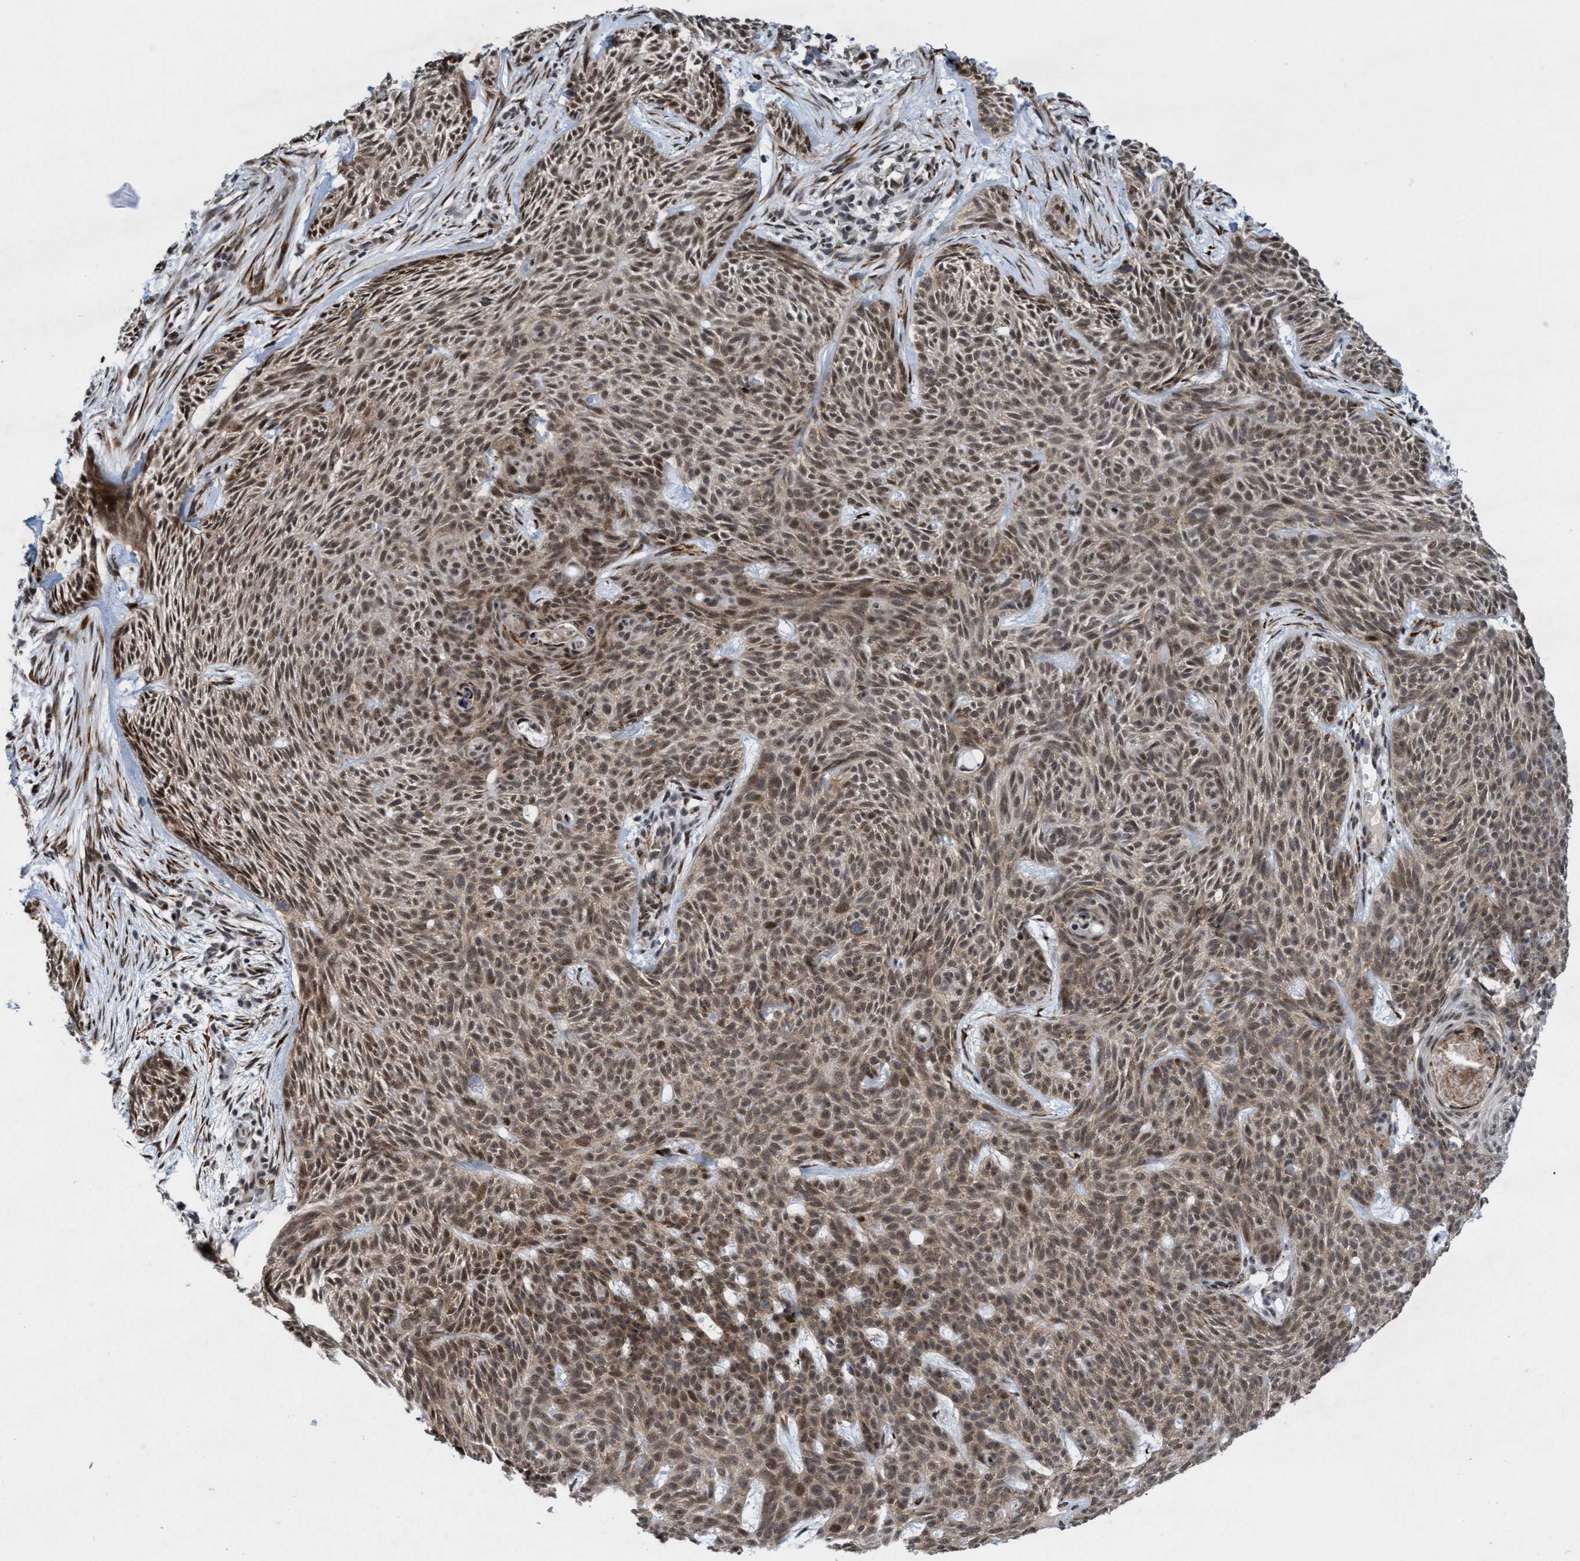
{"staining": {"intensity": "weak", "quantity": ">75%", "location": "cytoplasmic/membranous,nuclear"}, "tissue": "skin cancer", "cell_type": "Tumor cells", "image_type": "cancer", "snomed": [{"axis": "morphology", "description": "Basal cell carcinoma"}, {"axis": "topography", "description": "Skin"}], "caption": "This is an image of immunohistochemistry (IHC) staining of basal cell carcinoma (skin), which shows weak positivity in the cytoplasmic/membranous and nuclear of tumor cells.", "gene": "GLT6D1", "patient": {"sex": "female", "age": 59}}